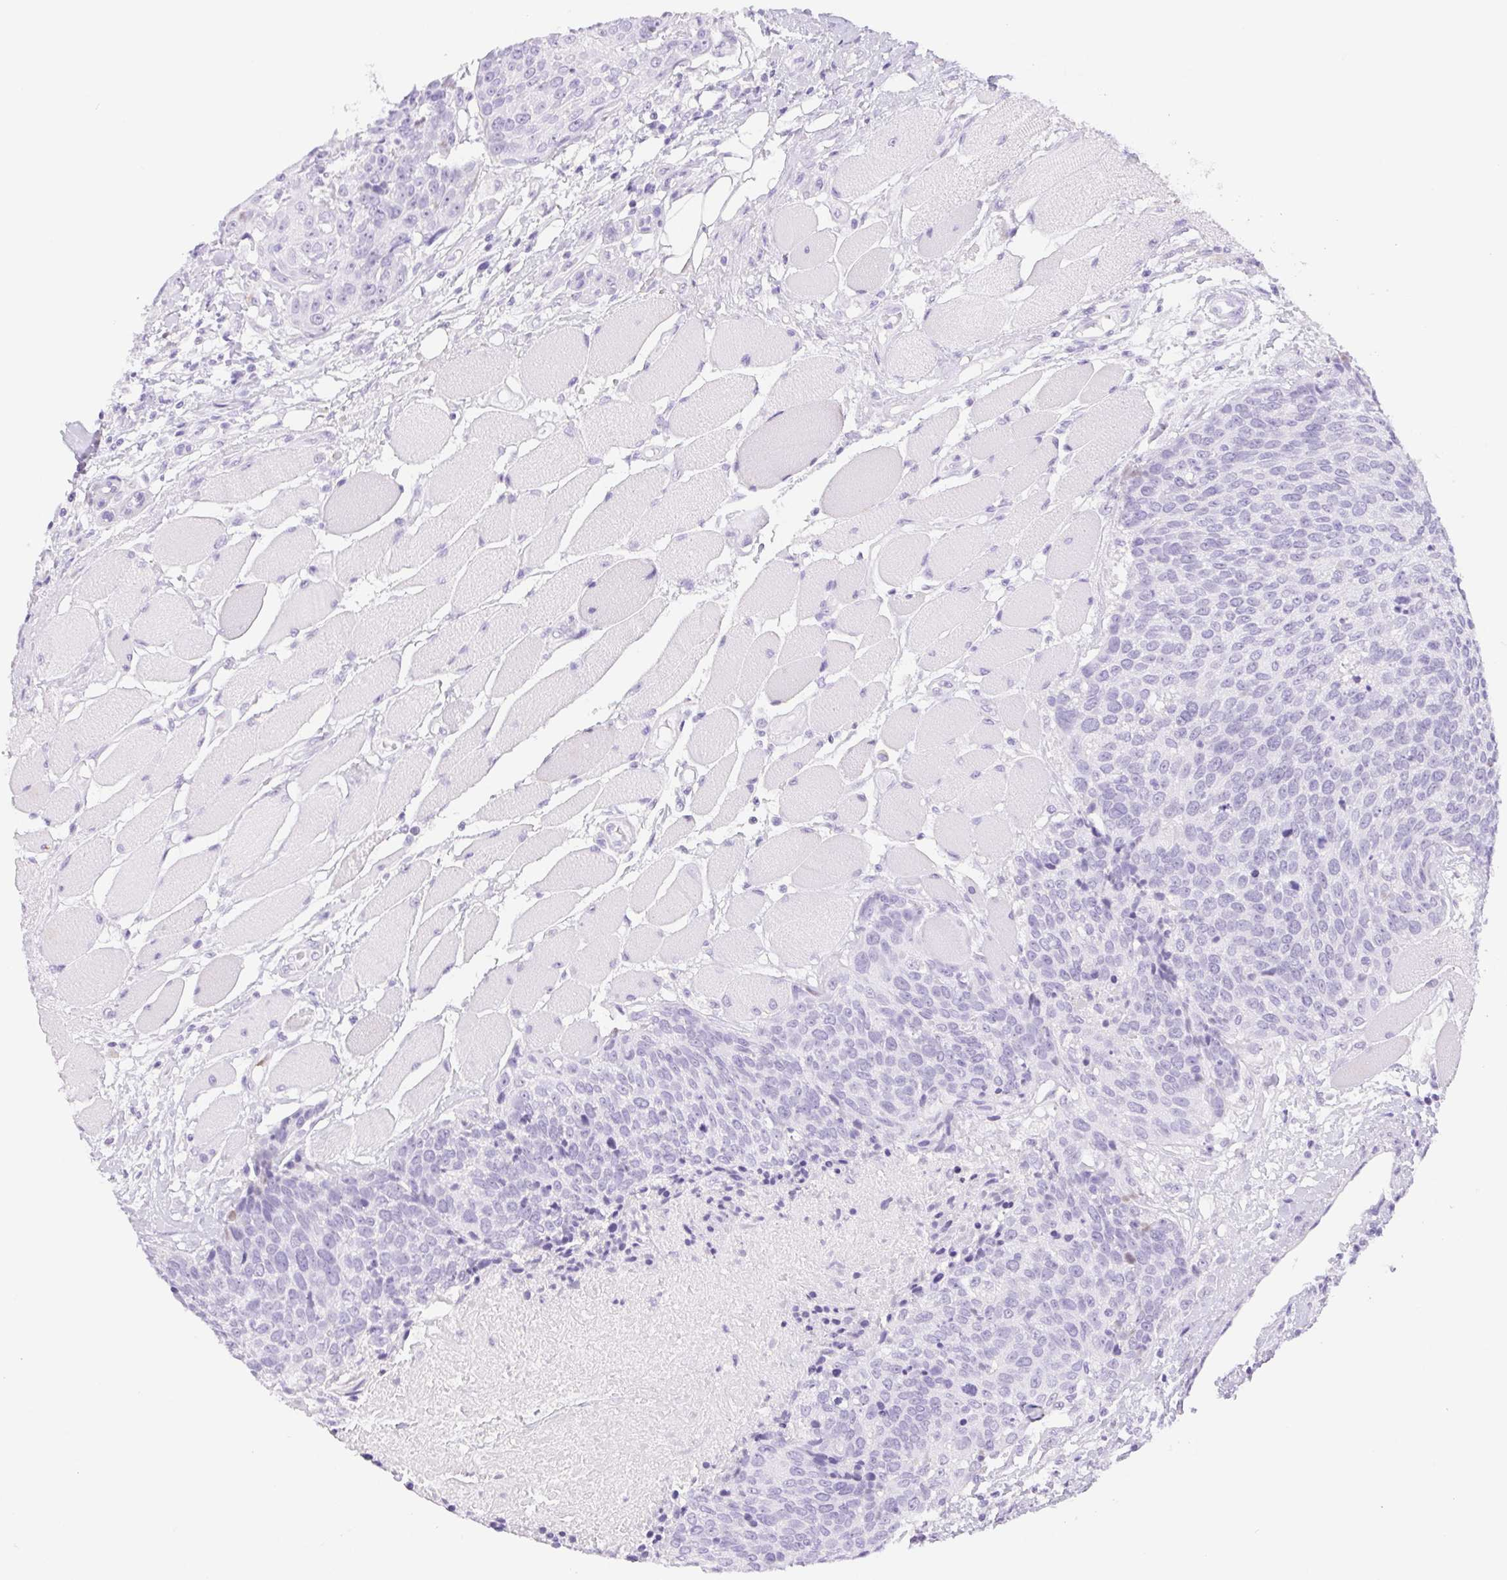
{"staining": {"intensity": "negative", "quantity": "none", "location": "none"}, "tissue": "head and neck cancer", "cell_type": "Tumor cells", "image_type": "cancer", "snomed": [{"axis": "morphology", "description": "Squamous cell carcinoma, NOS"}, {"axis": "topography", "description": "Oral tissue"}, {"axis": "topography", "description": "Head-Neck"}], "caption": "Human head and neck cancer (squamous cell carcinoma) stained for a protein using immunohistochemistry displays no expression in tumor cells.", "gene": "ST8SIA3", "patient": {"sex": "male", "age": 64}}